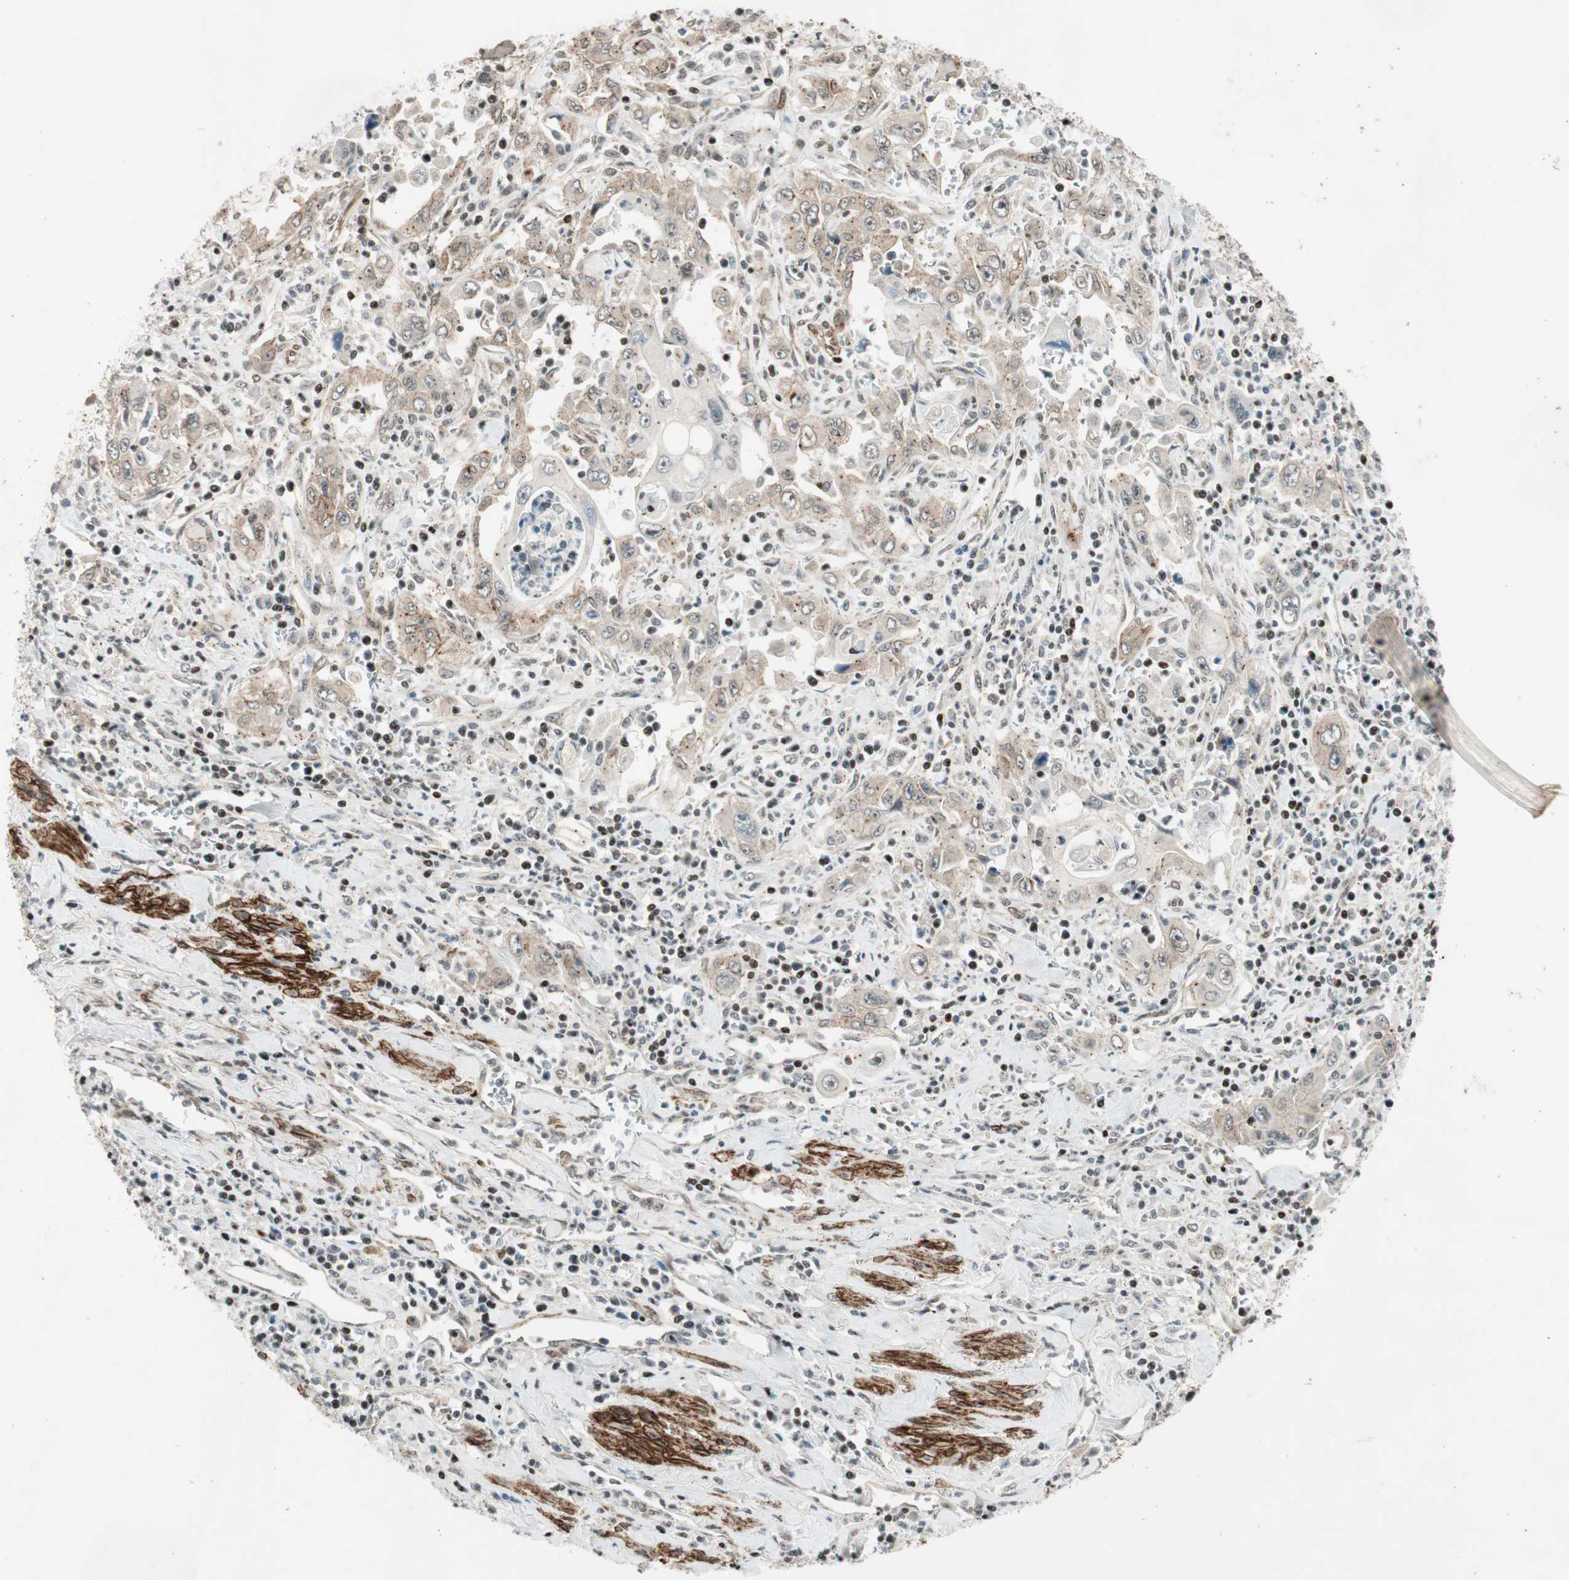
{"staining": {"intensity": "weak", "quantity": "25%-75%", "location": "cytoplasmic/membranous"}, "tissue": "pancreatic cancer", "cell_type": "Tumor cells", "image_type": "cancer", "snomed": [{"axis": "morphology", "description": "Adenocarcinoma, NOS"}, {"axis": "topography", "description": "Pancreas"}], "caption": "Tumor cells reveal low levels of weak cytoplasmic/membranous positivity in about 25%-75% of cells in pancreatic adenocarcinoma.", "gene": "CDK19", "patient": {"sex": "male", "age": 70}}